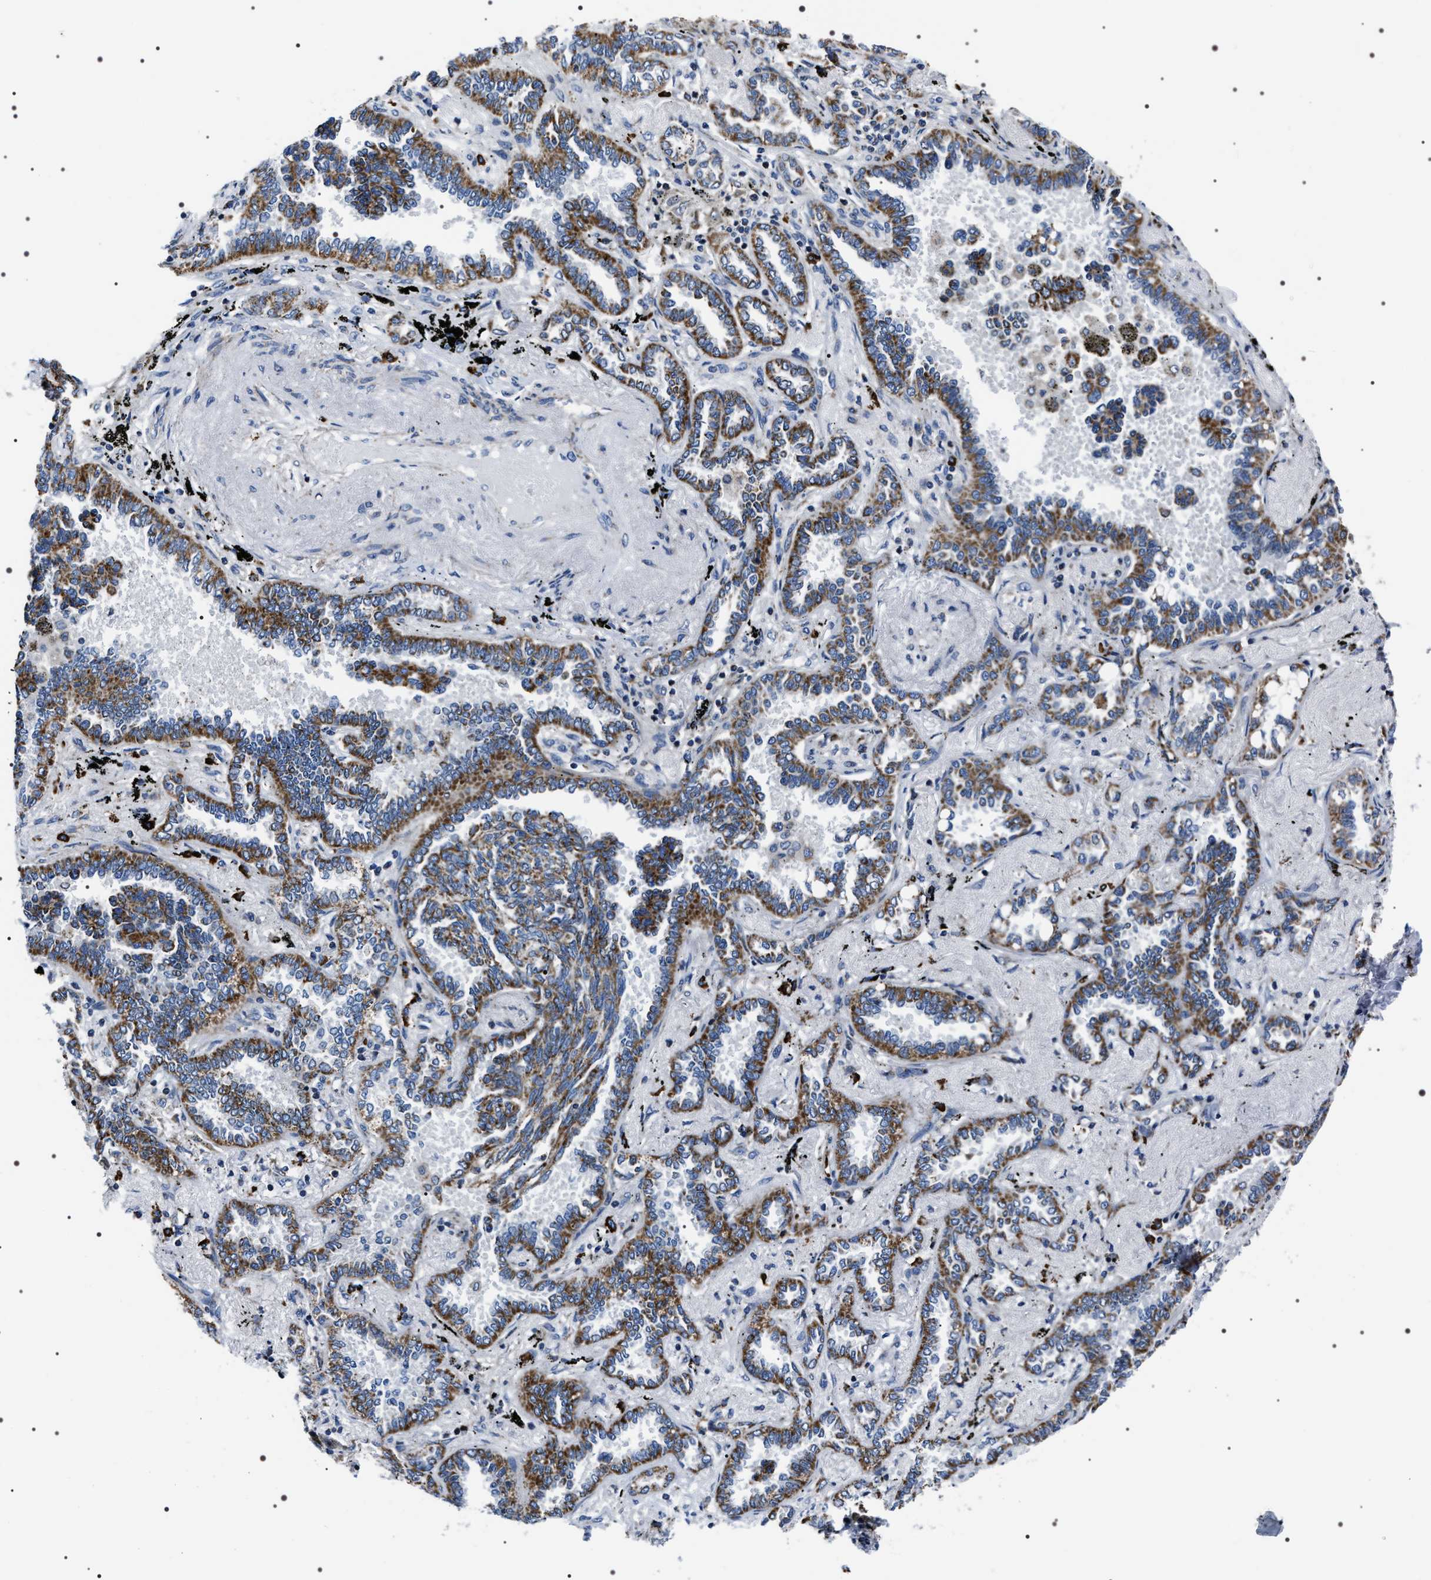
{"staining": {"intensity": "moderate", "quantity": ">75%", "location": "cytoplasmic/membranous"}, "tissue": "lung cancer", "cell_type": "Tumor cells", "image_type": "cancer", "snomed": [{"axis": "morphology", "description": "Adenocarcinoma, NOS"}, {"axis": "topography", "description": "Lung"}], "caption": "Moderate cytoplasmic/membranous positivity is appreciated in about >75% of tumor cells in lung cancer (adenocarcinoma).", "gene": "NTMT1", "patient": {"sex": "male", "age": 59}}